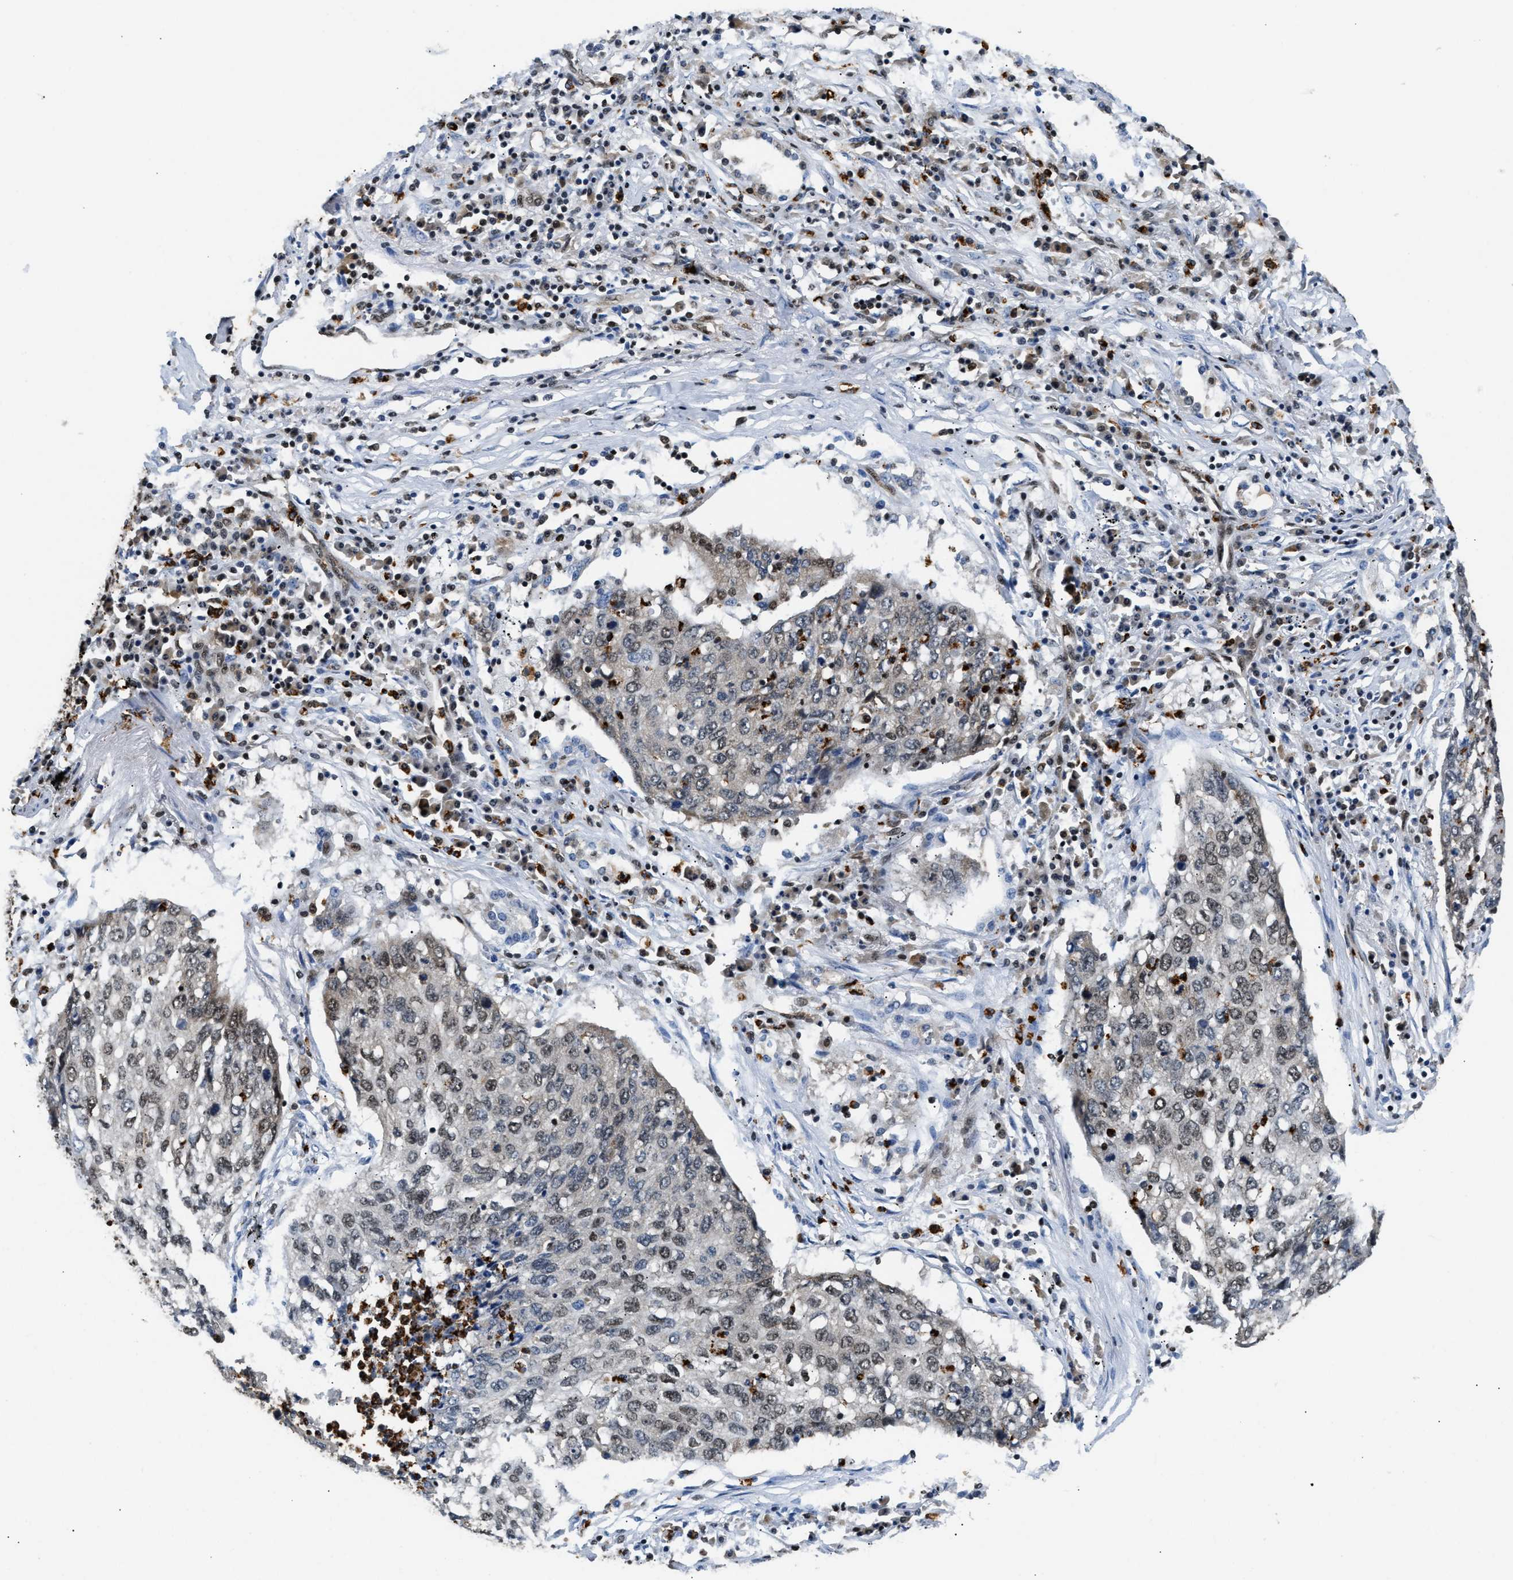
{"staining": {"intensity": "weak", "quantity": "<25%", "location": "nuclear"}, "tissue": "lung cancer", "cell_type": "Tumor cells", "image_type": "cancer", "snomed": [{"axis": "morphology", "description": "Squamous cell carcinoma, NOS"}, {"axis": "topography", "description": "Lung"}], "caption": "There is no significant staining in tumor cells of lung cancer (squamous cell carcinoma).", "gene": "CCNDBP1", "patient": {"sex": "female", "age": 63}}